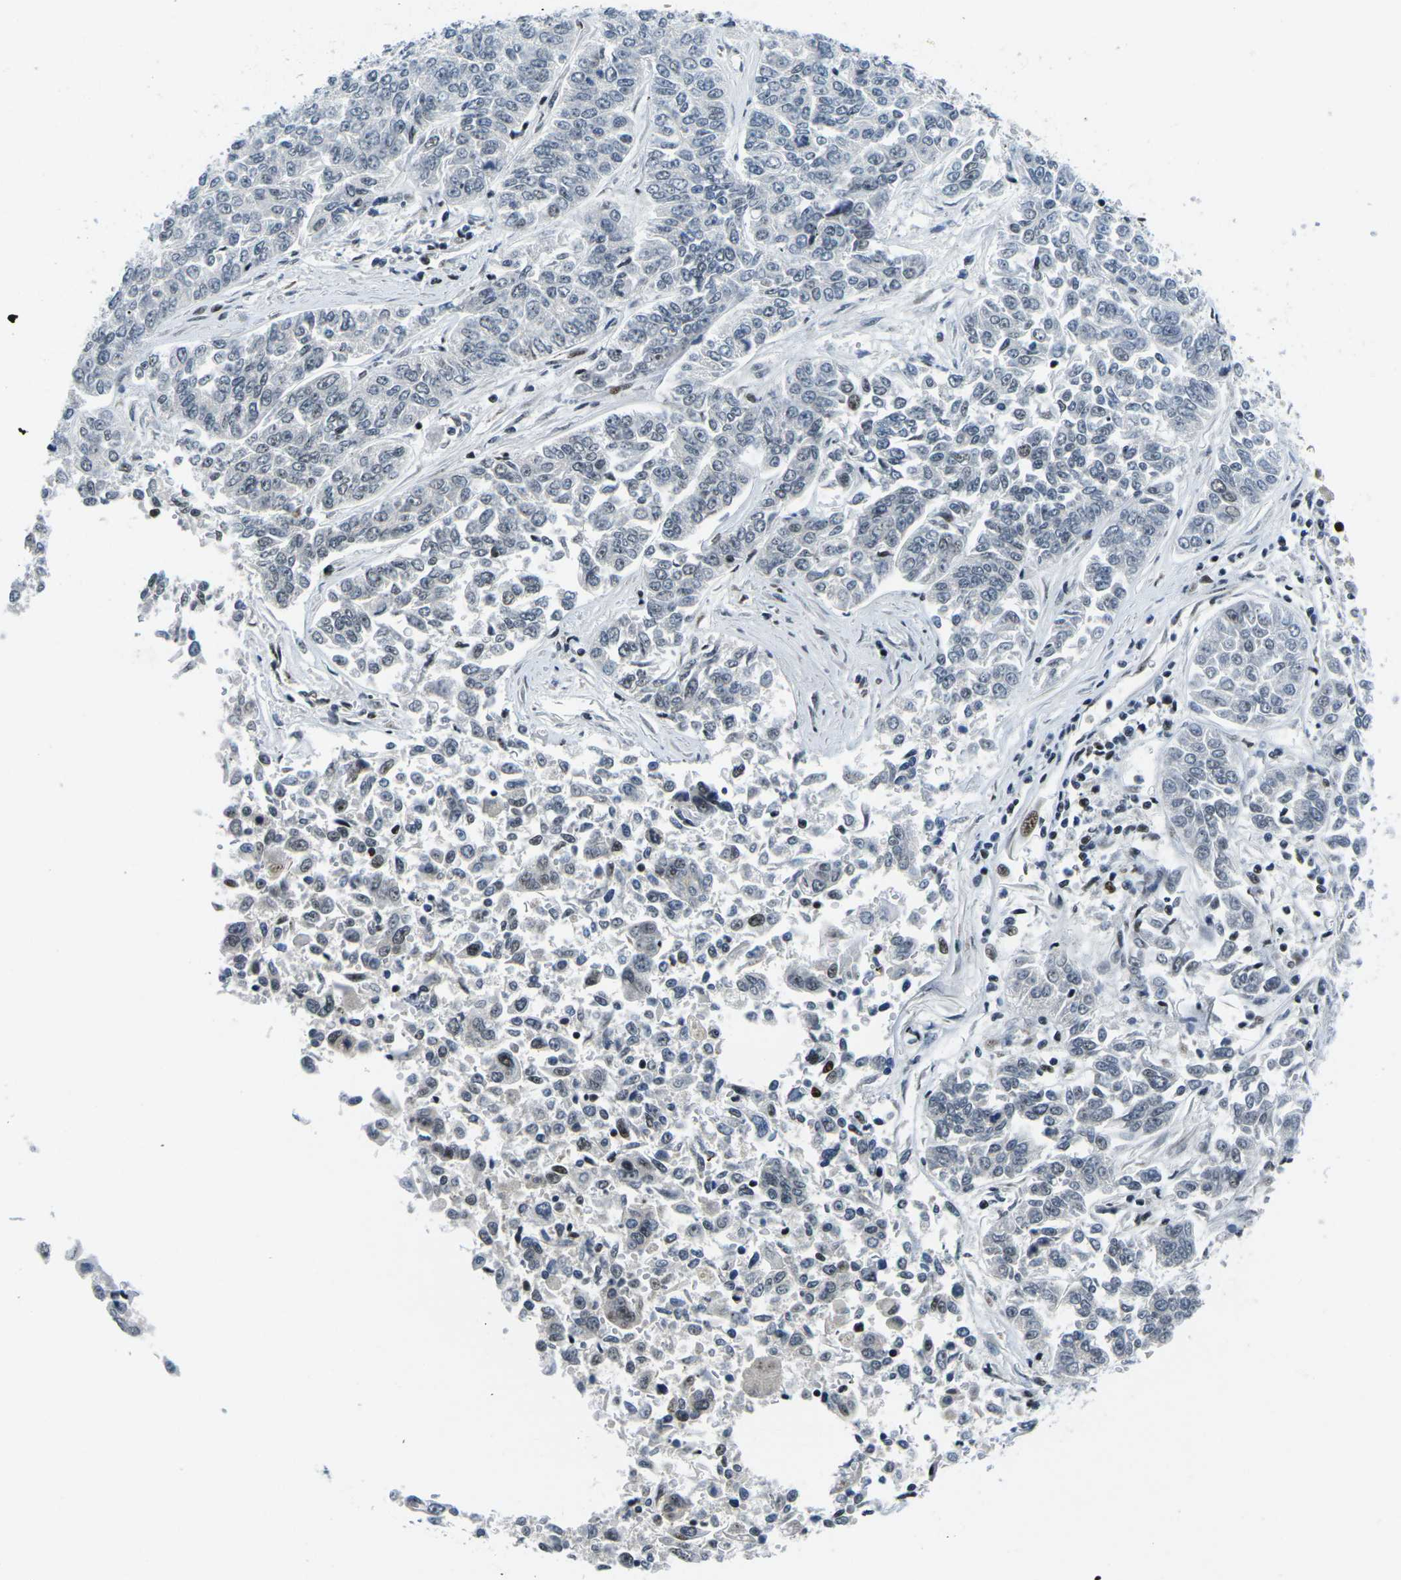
{"staining": {"intensity": "negative", "quantity": "none", "location": "none"}, "tissue": "lung cancer", "cell_type": "Tumor cells", "image_type": "cancer", "snomed": [{"axis": "morphology", "description": "Adenocarcinoma, NOS"}, {"axis": "topography", "description": "Lung"}], "caption": "Tumor cells show no significant expression in lung cancer.", "gene": "PRPF8", "patient": {"sex": "male", "age": 84}}